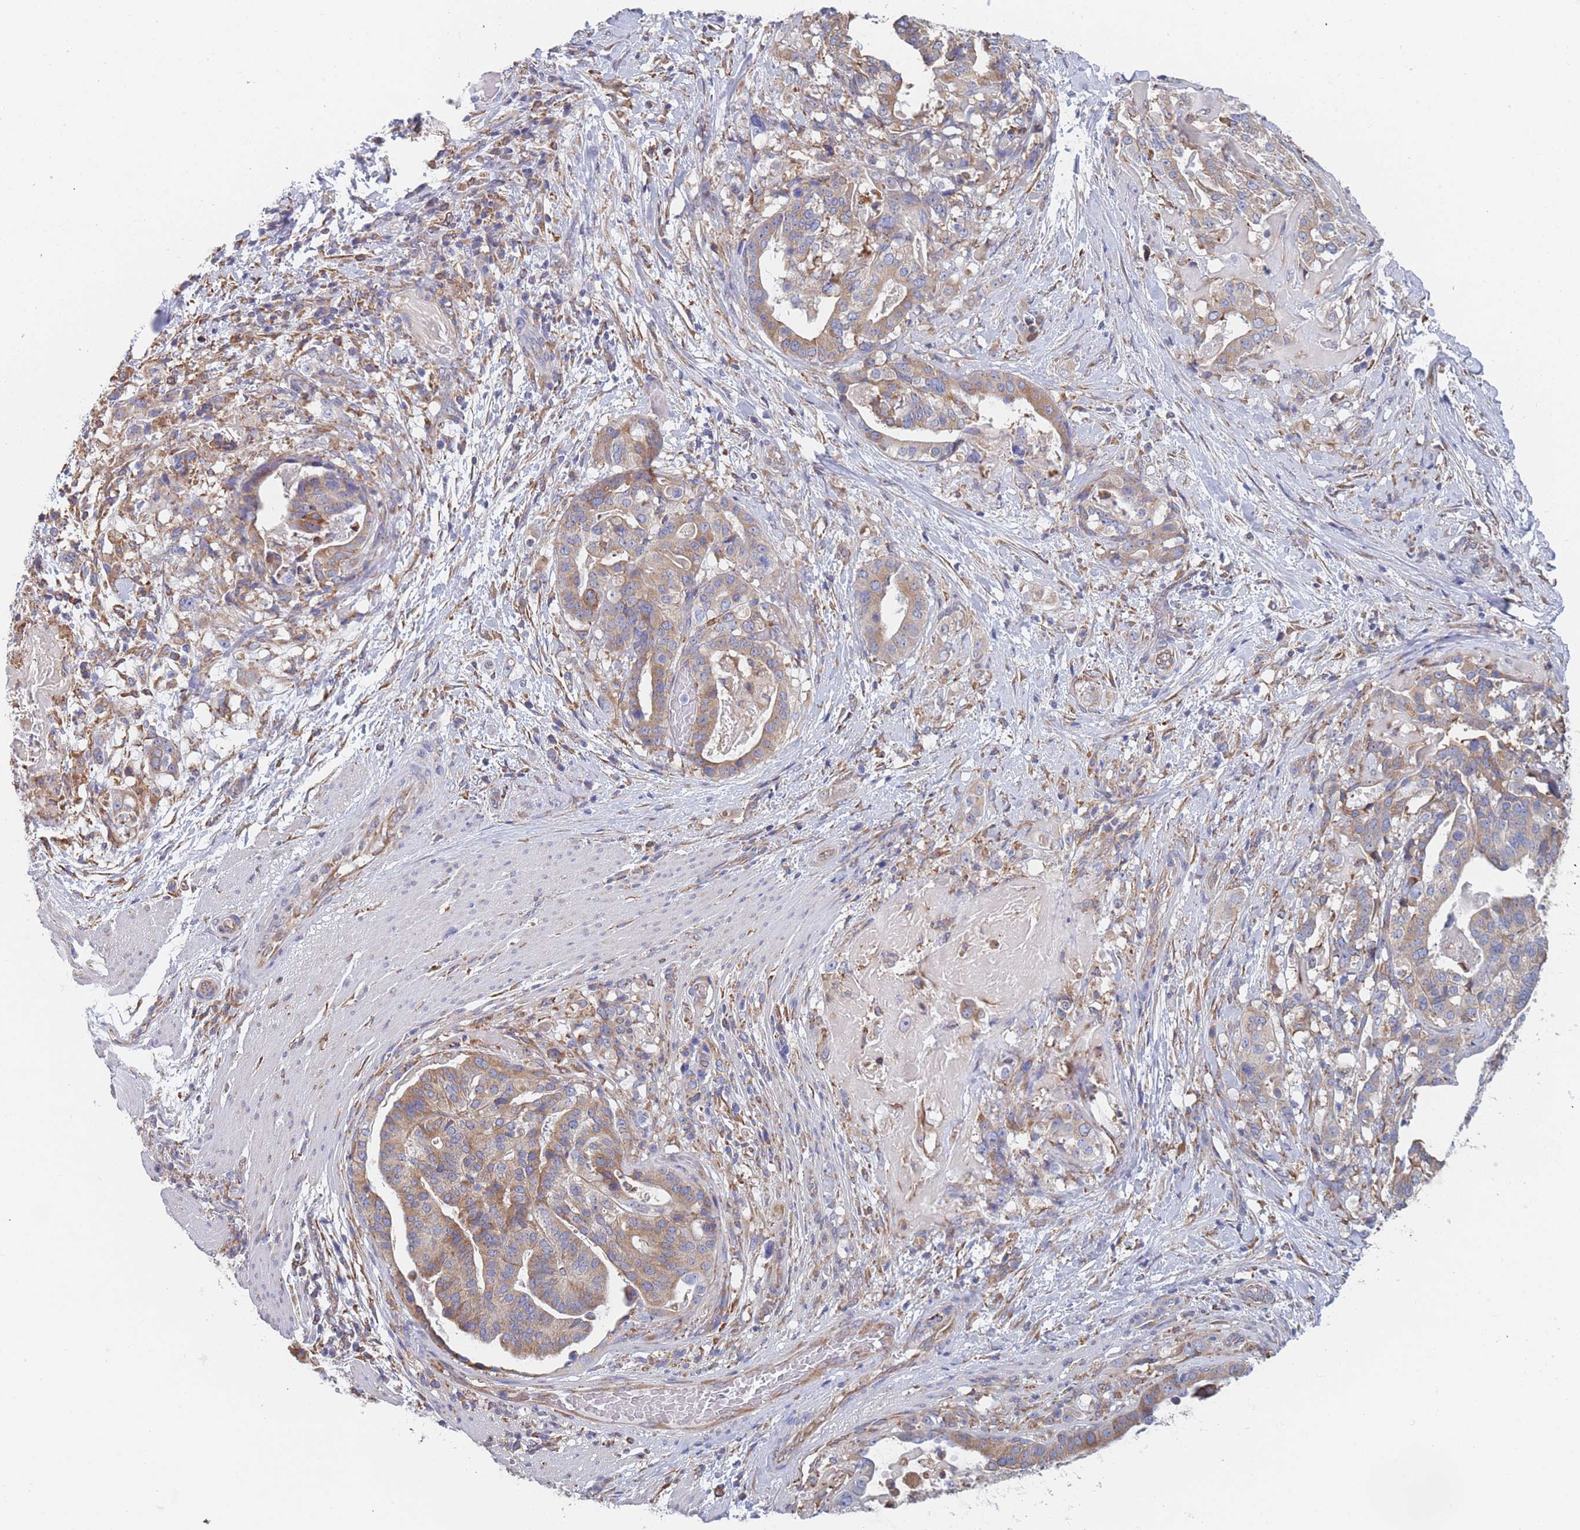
{"staining": {"intensity": "moderate", "quantity": ">75%", "location": "cytoplasmic/membranous"}, "tissue": "stomach cancer", "cell_type": "Tumor cells", "image_type": "cancer", "snomed": [{"axis": "morphology", "description": "Adenocarcinoma, NOS"}, {"axis": "topography", "description": "Stomach"}], "caption": "Tumor cells show medium levels of moderate cytoplasmic/membranous positivity in about >75% of cells in stomach adenocarcinoma.", "gene": "OR7C2", "patient": {"sex": "male", "age": 48}}